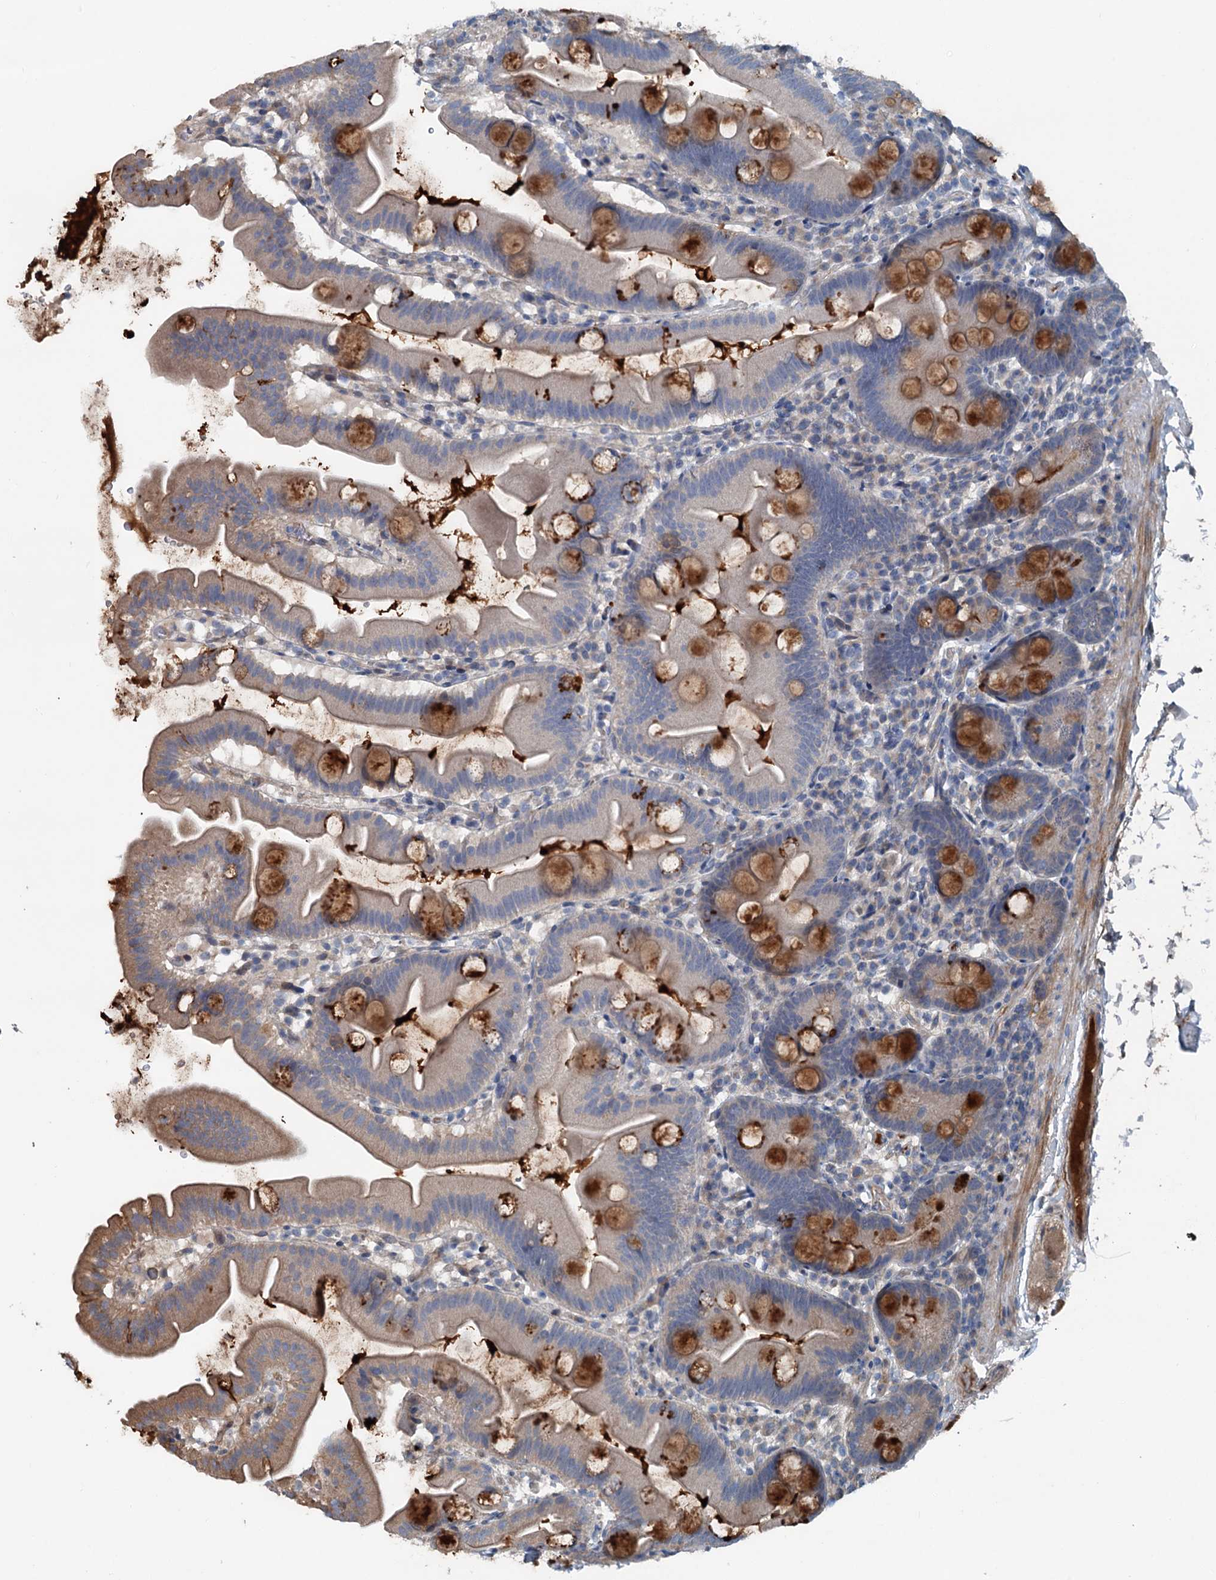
{"staining": {"intensity": "strong", "quantity": ">75%", "location": "cytoplasmic/membranous"}, "tissue": "small intestine", "cell_type": "Glandular cells", "image_type": "normal", "snomed": [{"axis": "morphology", "description": "Normal tissue, NOS"}, {"axis": "topography", "description": "Small intestine"}], "caption": "A micrograph of small intestine stained for a protein reveals strong cytoplasmic/membranous brown staining in glandular cells.", "gene": "TEDC1", "patient": {"sex": "female", "age": 68}}